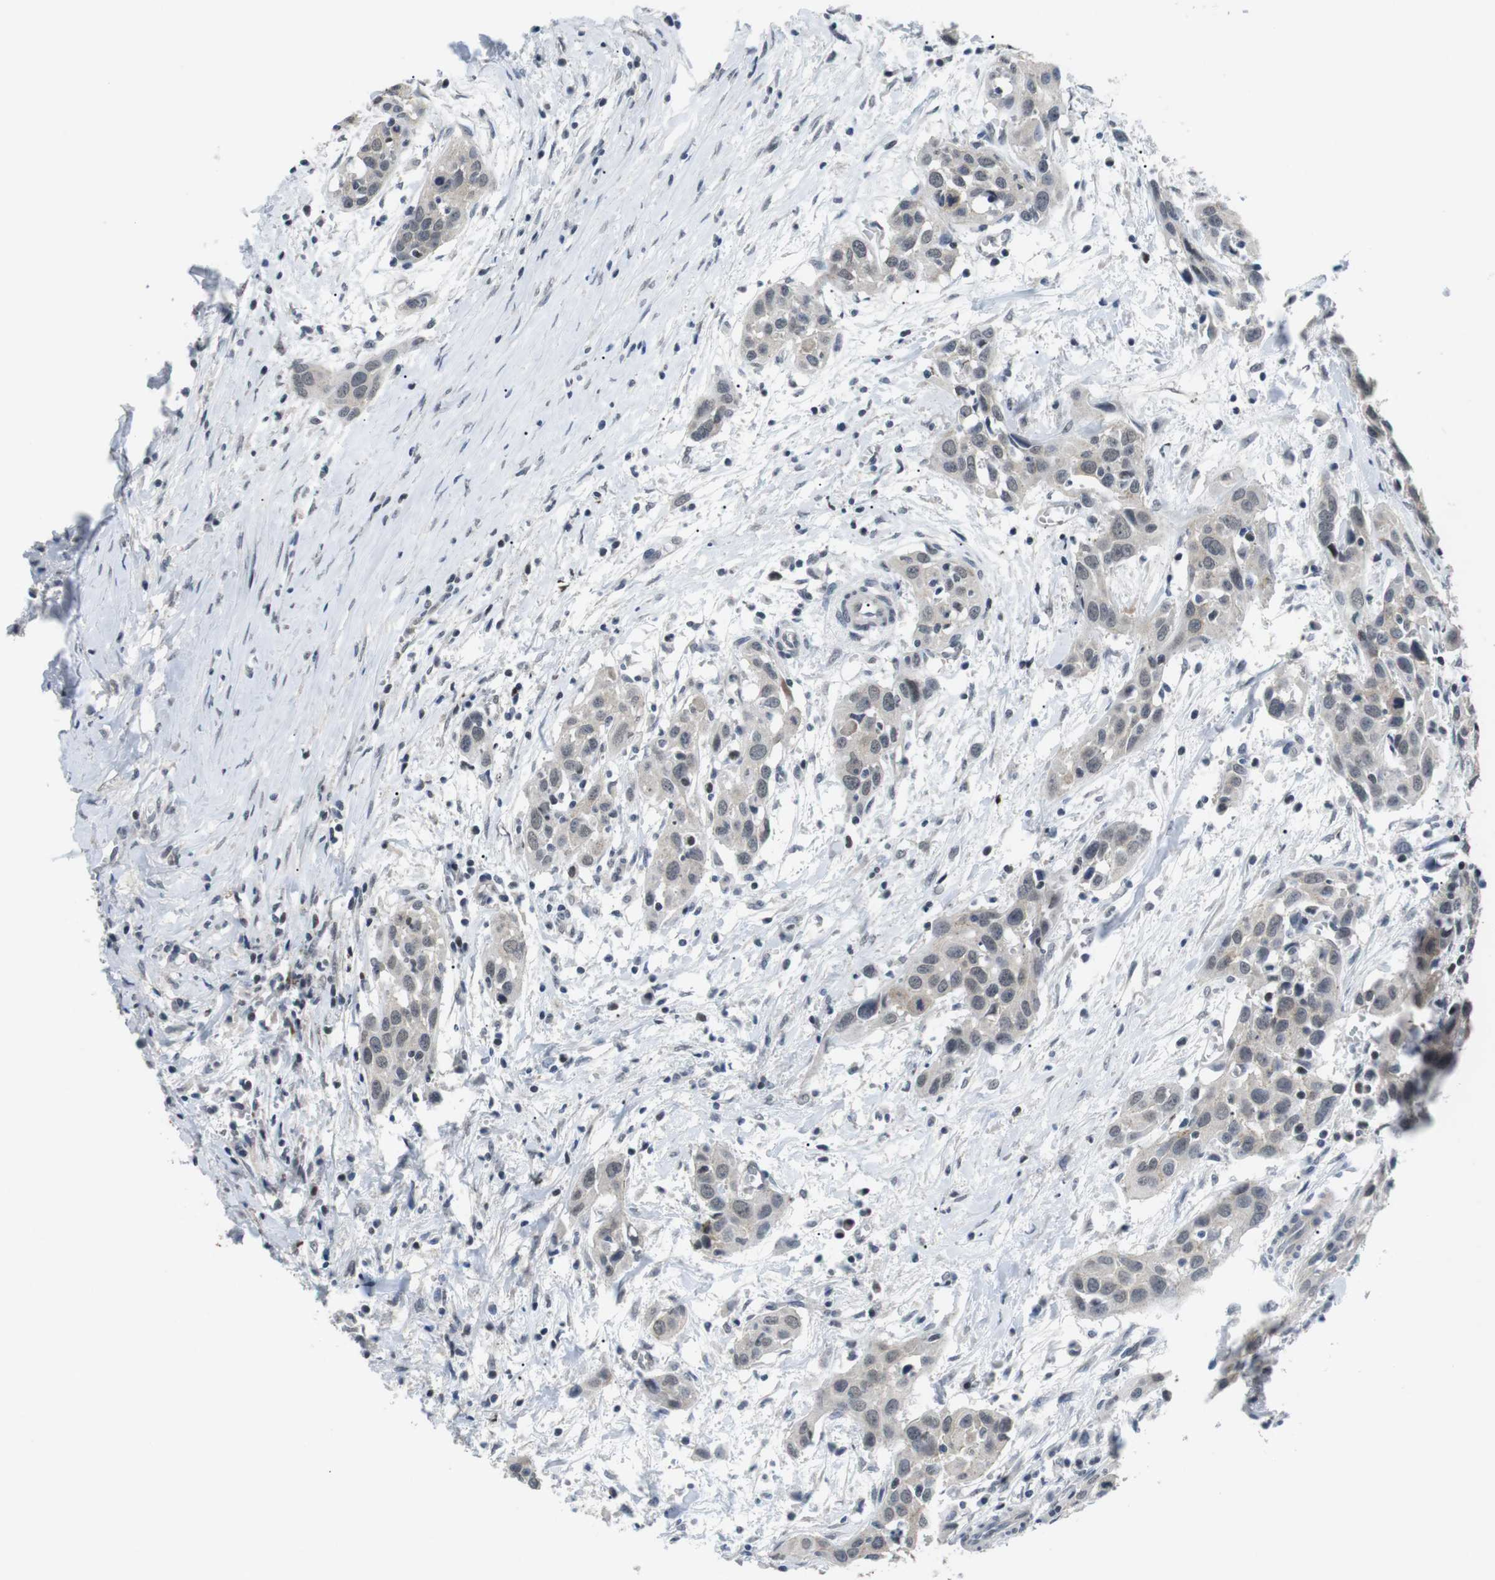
{"staining": {"intensity": "negative", "quantity": "none", "location": "none"}, "tissue": "head and neck cancer", "cell_type": "Tumor cells", "image_type": "cancer", "snomed": [{"axis": "morphology", "description": "Squamous cell carcinoma, NOS"}, {"axis": "topography", "description": "Oral tissue"}, {"axis": "topography", "description": "Head-Neck"}], "caption": "The image demonstrates no staining of tumor cells in squamous cell carcinoma (head and neck). Brightfield microscopy of immunohistochemistry stained with DAB (3,3'-diaminobenzidine) (brown) and hematoxylin (blue), captured at high magnification.", "gene": "NECTIN1", "patient": {"sex": "female", "age": 50}}